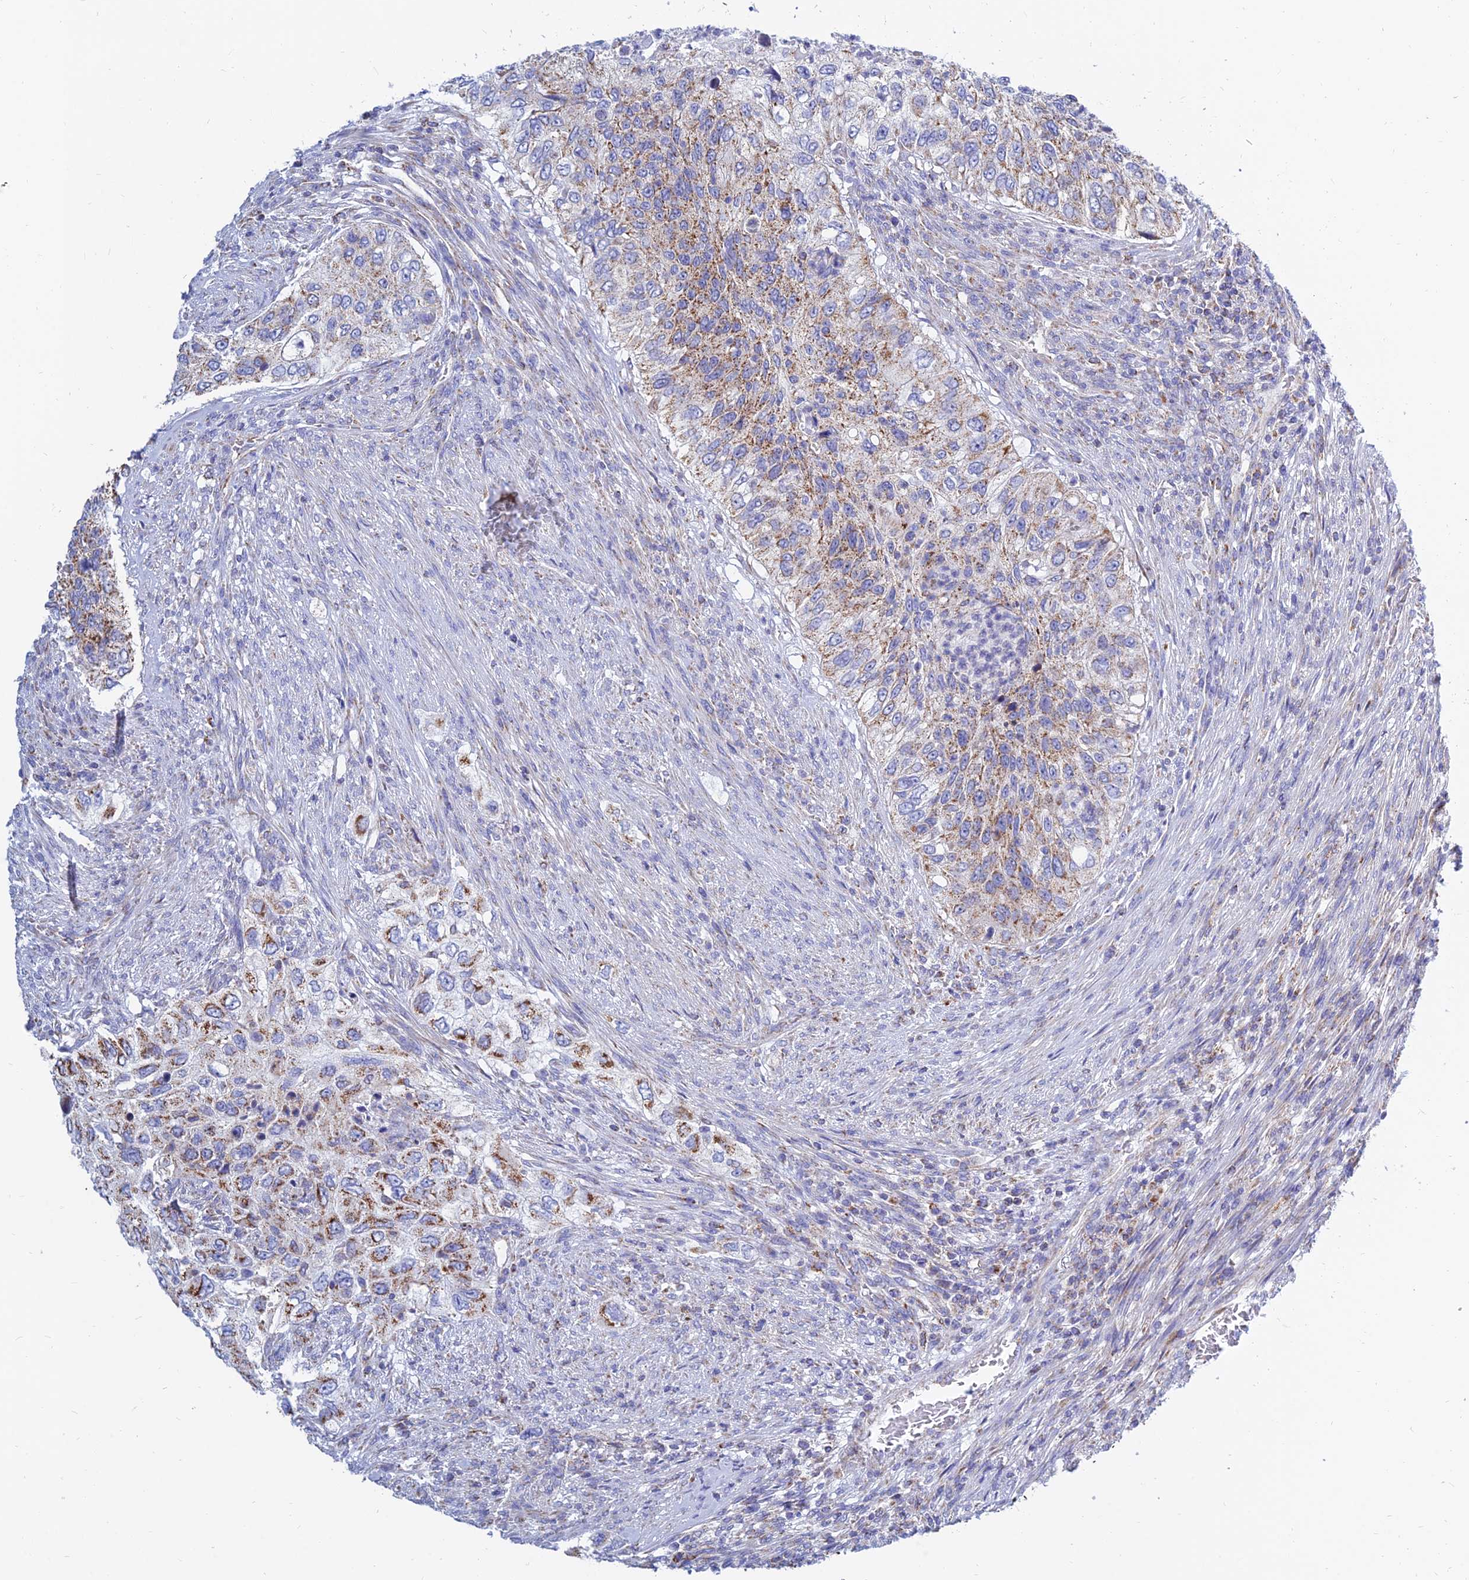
{"staining": {"intensity": "moderate", "quantity": "25%-75%", "location": "cytoplasmic/membranous"}, "tissue": "urothelial cancer", "cell_type": "Tumor cells", "image_type": "cancer", "snomed": [{"axis": "morphology", "description": "Urothelial carcinoma, High grade"}, {"axis": "topography", "description": "Urinary bladder"}], "caption": "Moderate cytoplasmic/membranous protein expression is seen in about 25%-75% of tumor cells in urothelial carcinoma (high-grade). (brown staining indicates protein expression, while blue staining denotes nuclei).", "gene": "MGST1", "patient": {"sex": "female", "age": 60}}